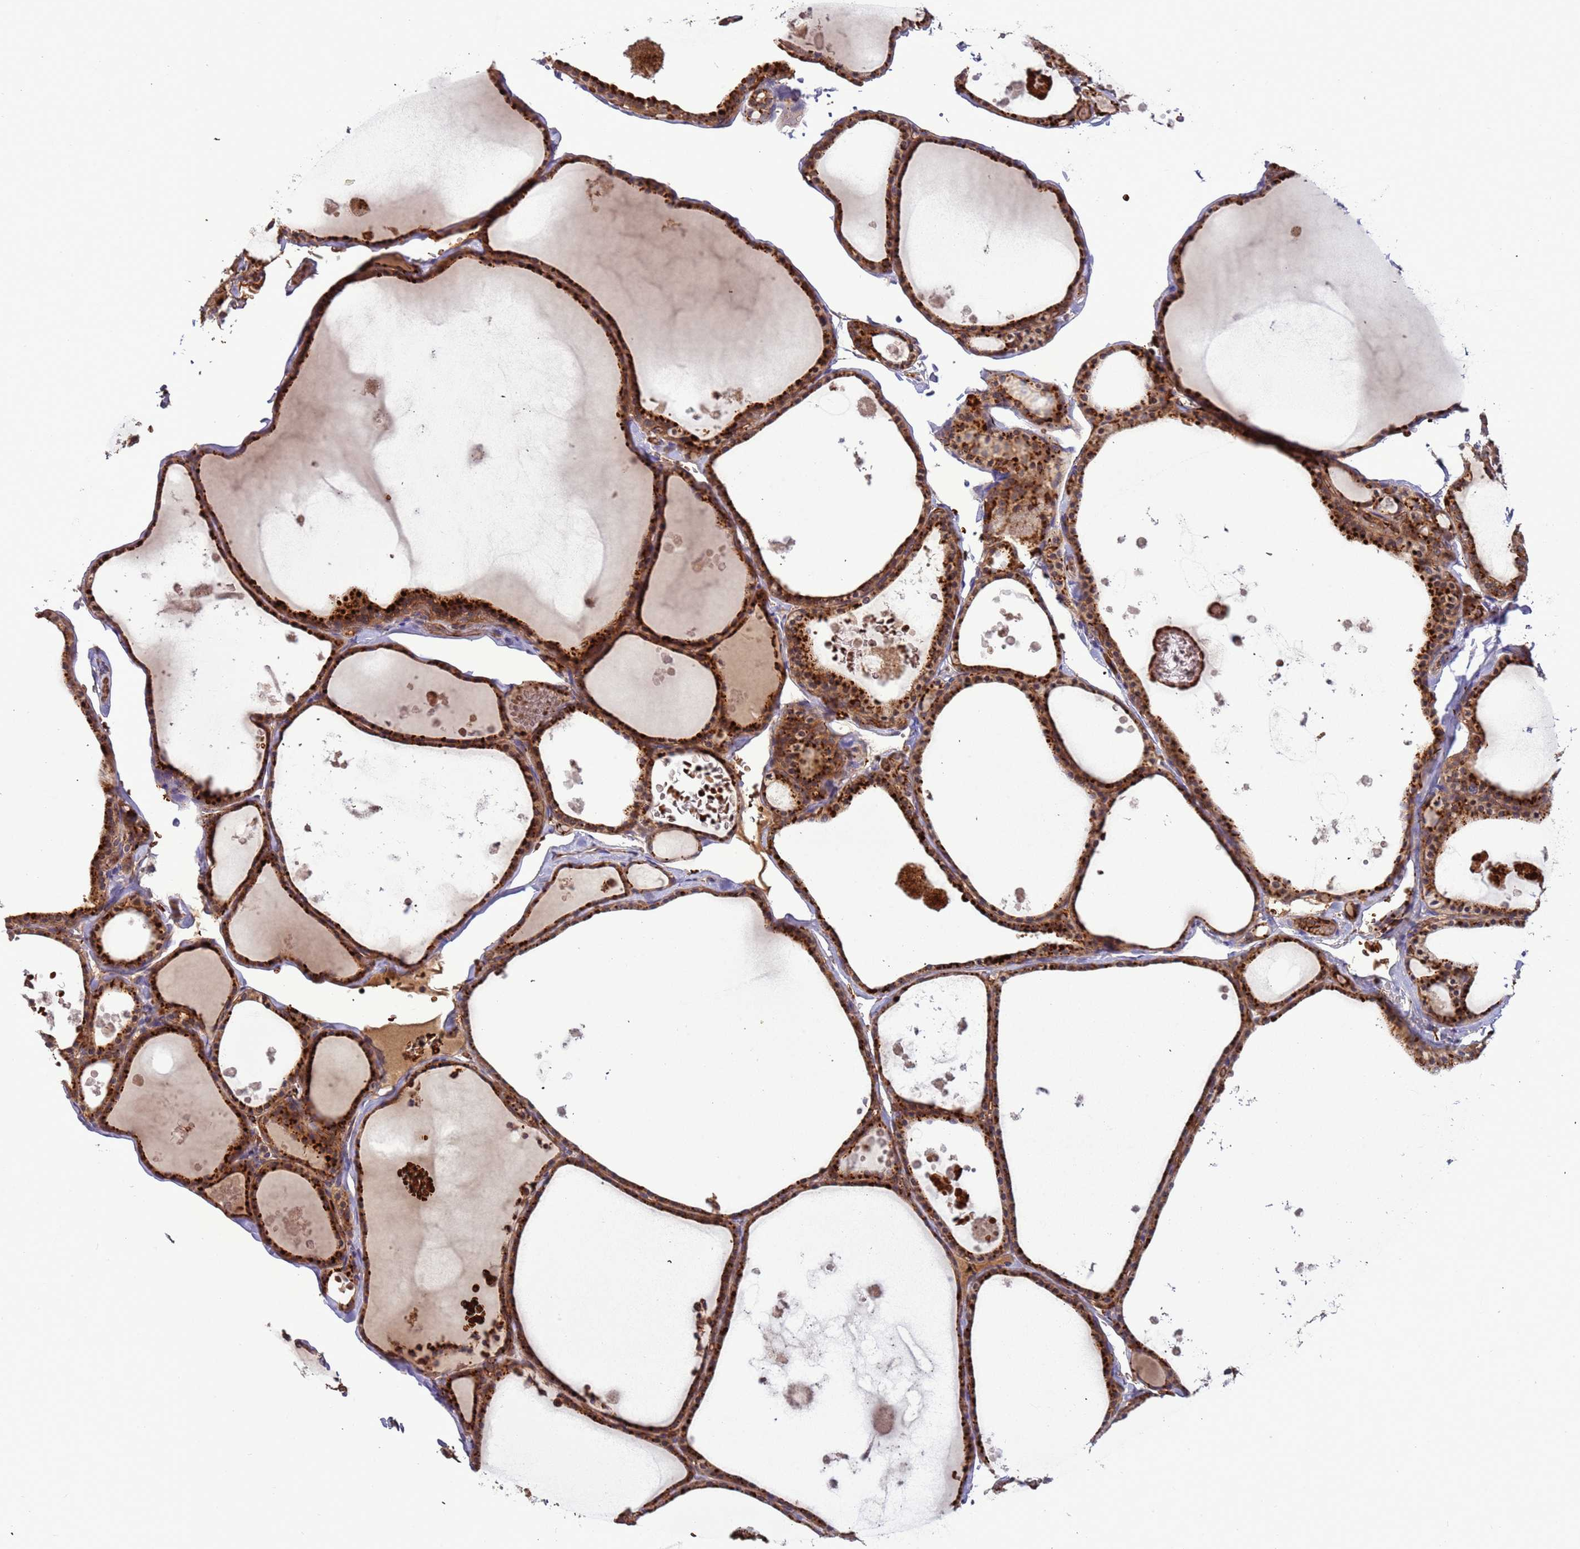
{"staining": {"intensity": "strong", "quantity": ">75%", "location": "cytoplasmic/membranous"}, "tissue": "thyroid gland", "cell_type": "Glandular cells", "image_type": "normal", "snomed": [{"axis": "morphology", "description": "Normal tissue, NOS"}, {"axis": "topography", "description": "Thyroid gland"}], "caption": "High-magnification brightfield microscopy of benign thyroid gland stained with DAB (3,3'-diaminobenzidine) (brown) and counterstained with hematoxylin (blue). glandular cells exhibit strong cytoplasmic/membranous positivity is appreciated in approximately>75% of cells.", "gene": "VPS36", "patient": {"sex": "male", "age": 56}}